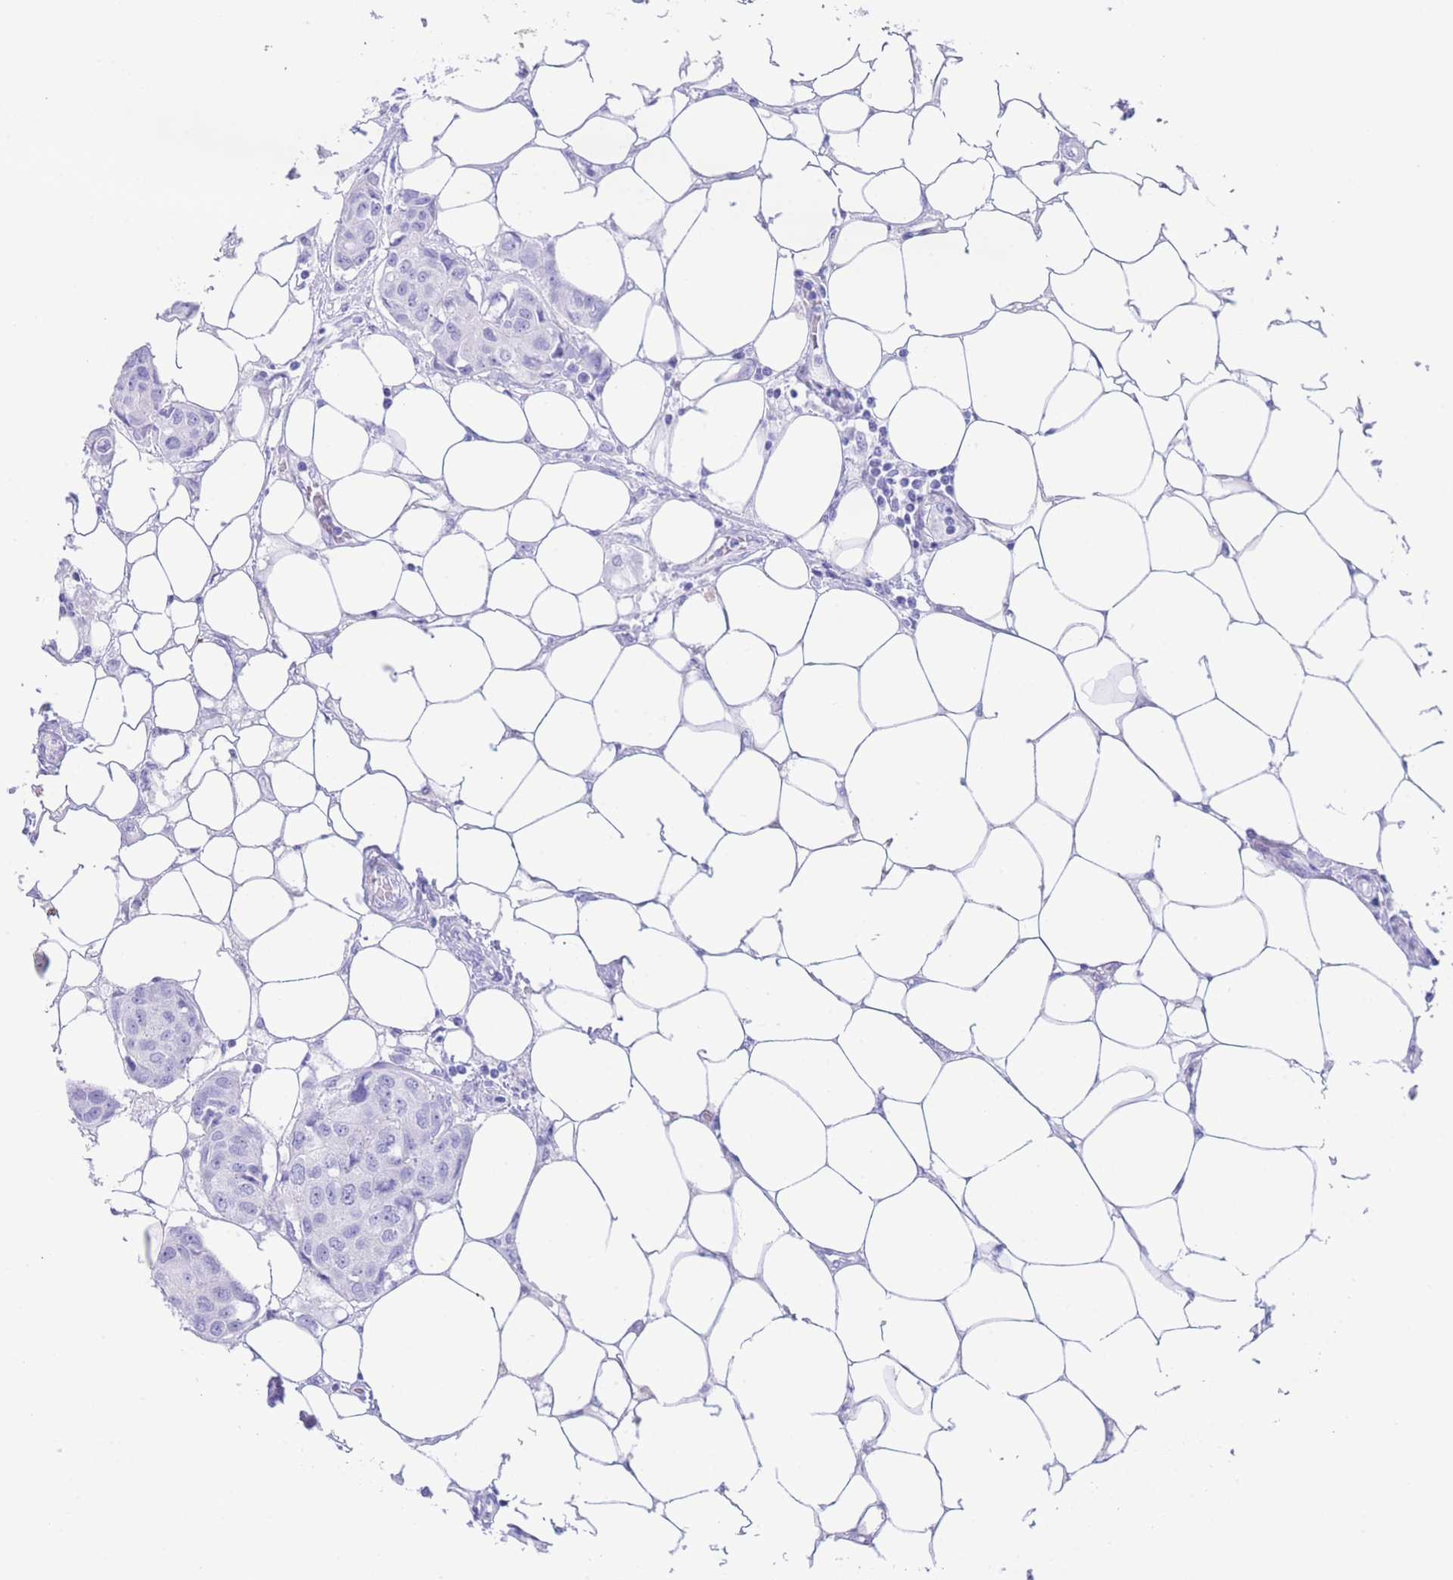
{"staining": {"intensity": "negative", "quantity": "none", "location": "none"}, "tissue": "breast cancer", "cell_type": "Tumor cells", "image_type": "cancer", "snomed": [{"axis": "morphology", "description": "Duct carcinoma"}, {"axis": "topography", "description": "Breast"}, {"axis": "topography", "description": "Lymph node"}], "caption": "Protein analysis of breast cancer displays no significant expression in tumor cells.", "gene": "SLCO1B3", "patient": {"sex": "female", "age": 80}}